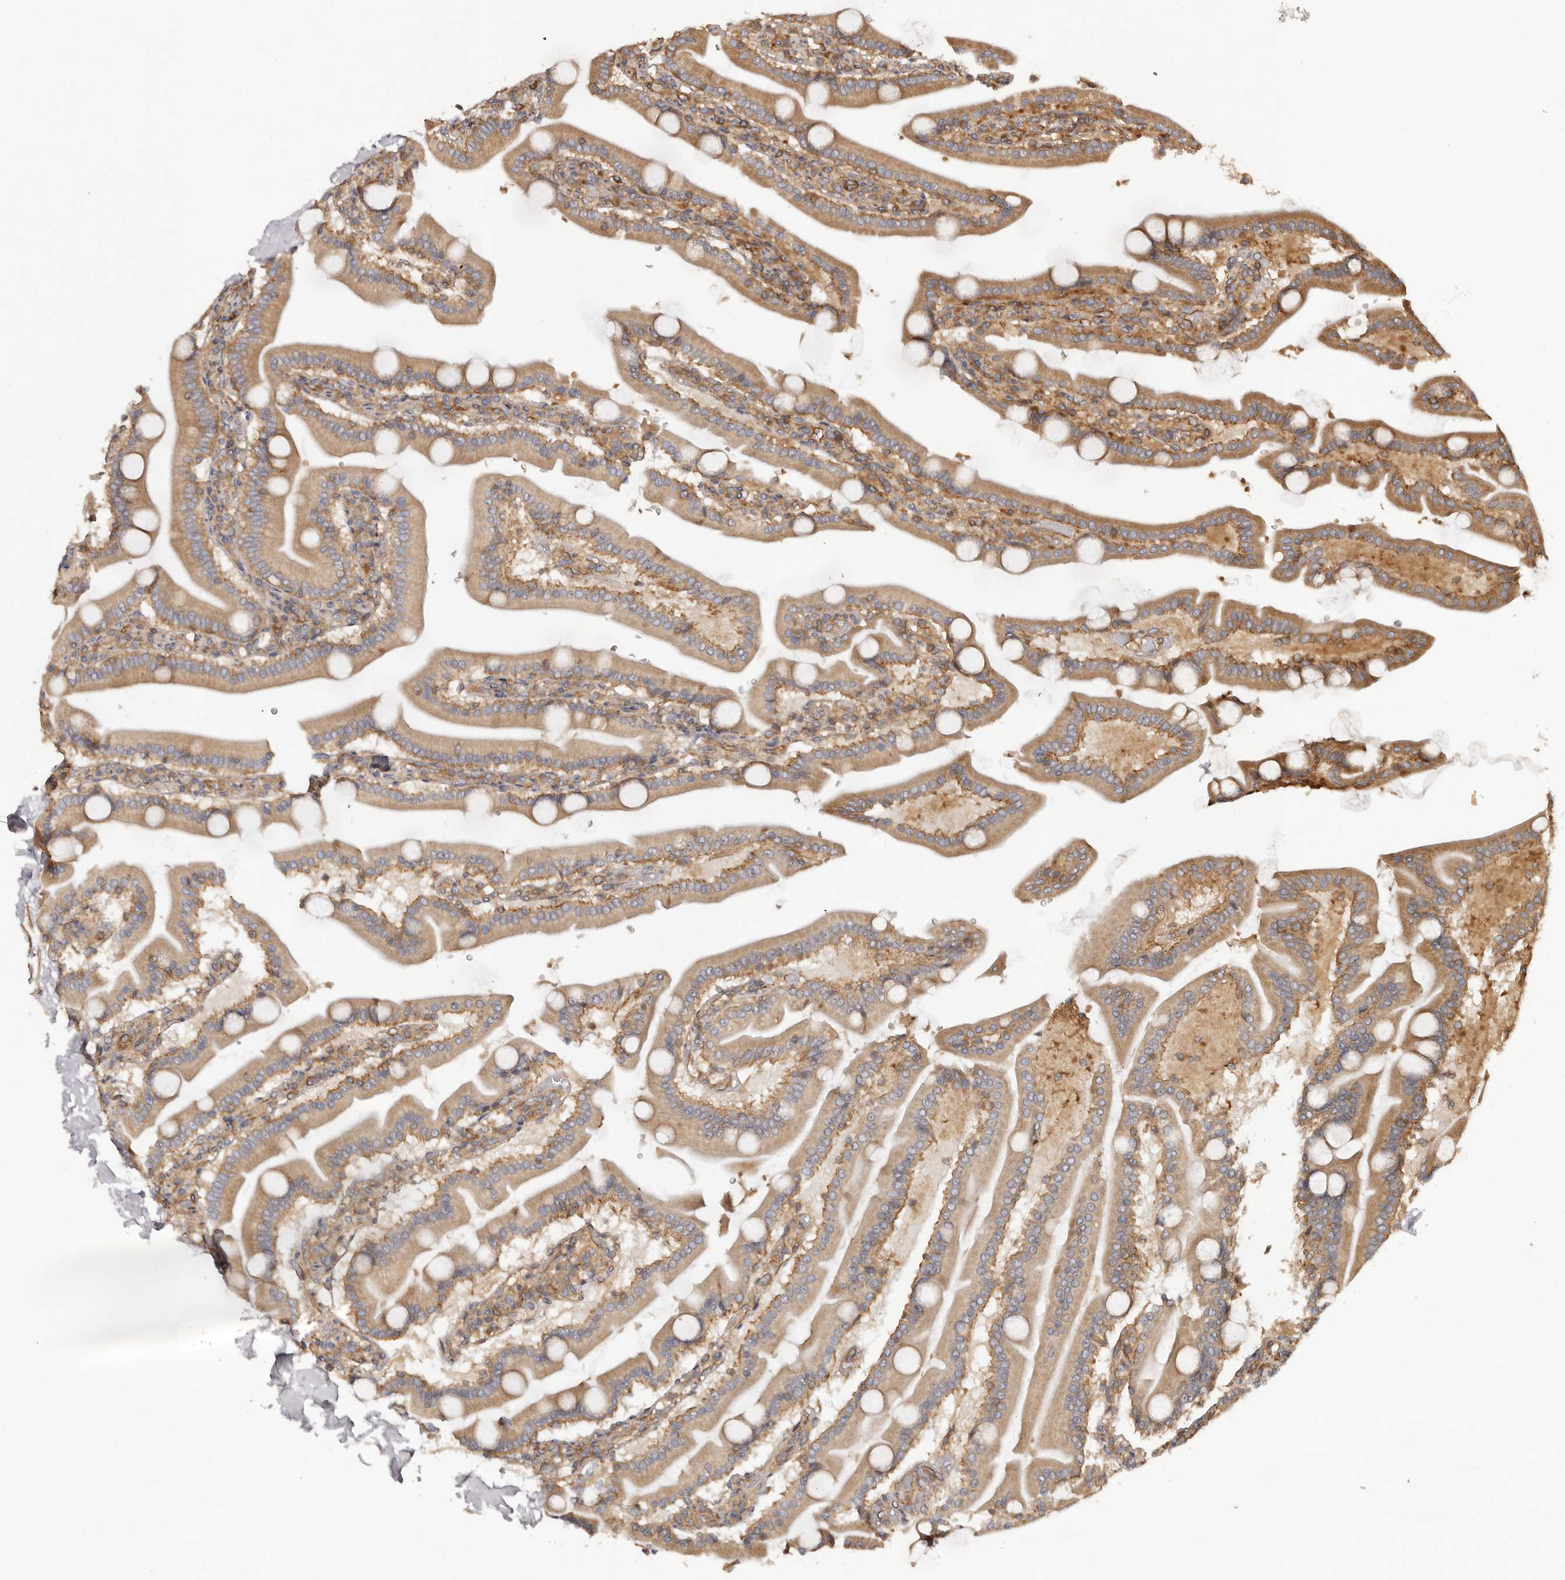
{"staining": {"intensity": "strong", "quantity": "25%-75%", "location": "cytoplasmic/membranous"}, "tissue": "duodenum", "cell_type": "Glandular cells", "image_type": "normal", "snomed": [{"axis": "morphology", "description": "Normal tissue, NOS"}, {"axis": "topography", "description": "Duodenum"}], "caption": "The photomicrograph exhibits immunohistochemical staining of unremarkable duodenum. There is strong cytoplasmic/membranous staining is seen in about 25%-75% of glandular cells.", "gene": "RPS6", "patient": {"sex": "male", "age": 55}}